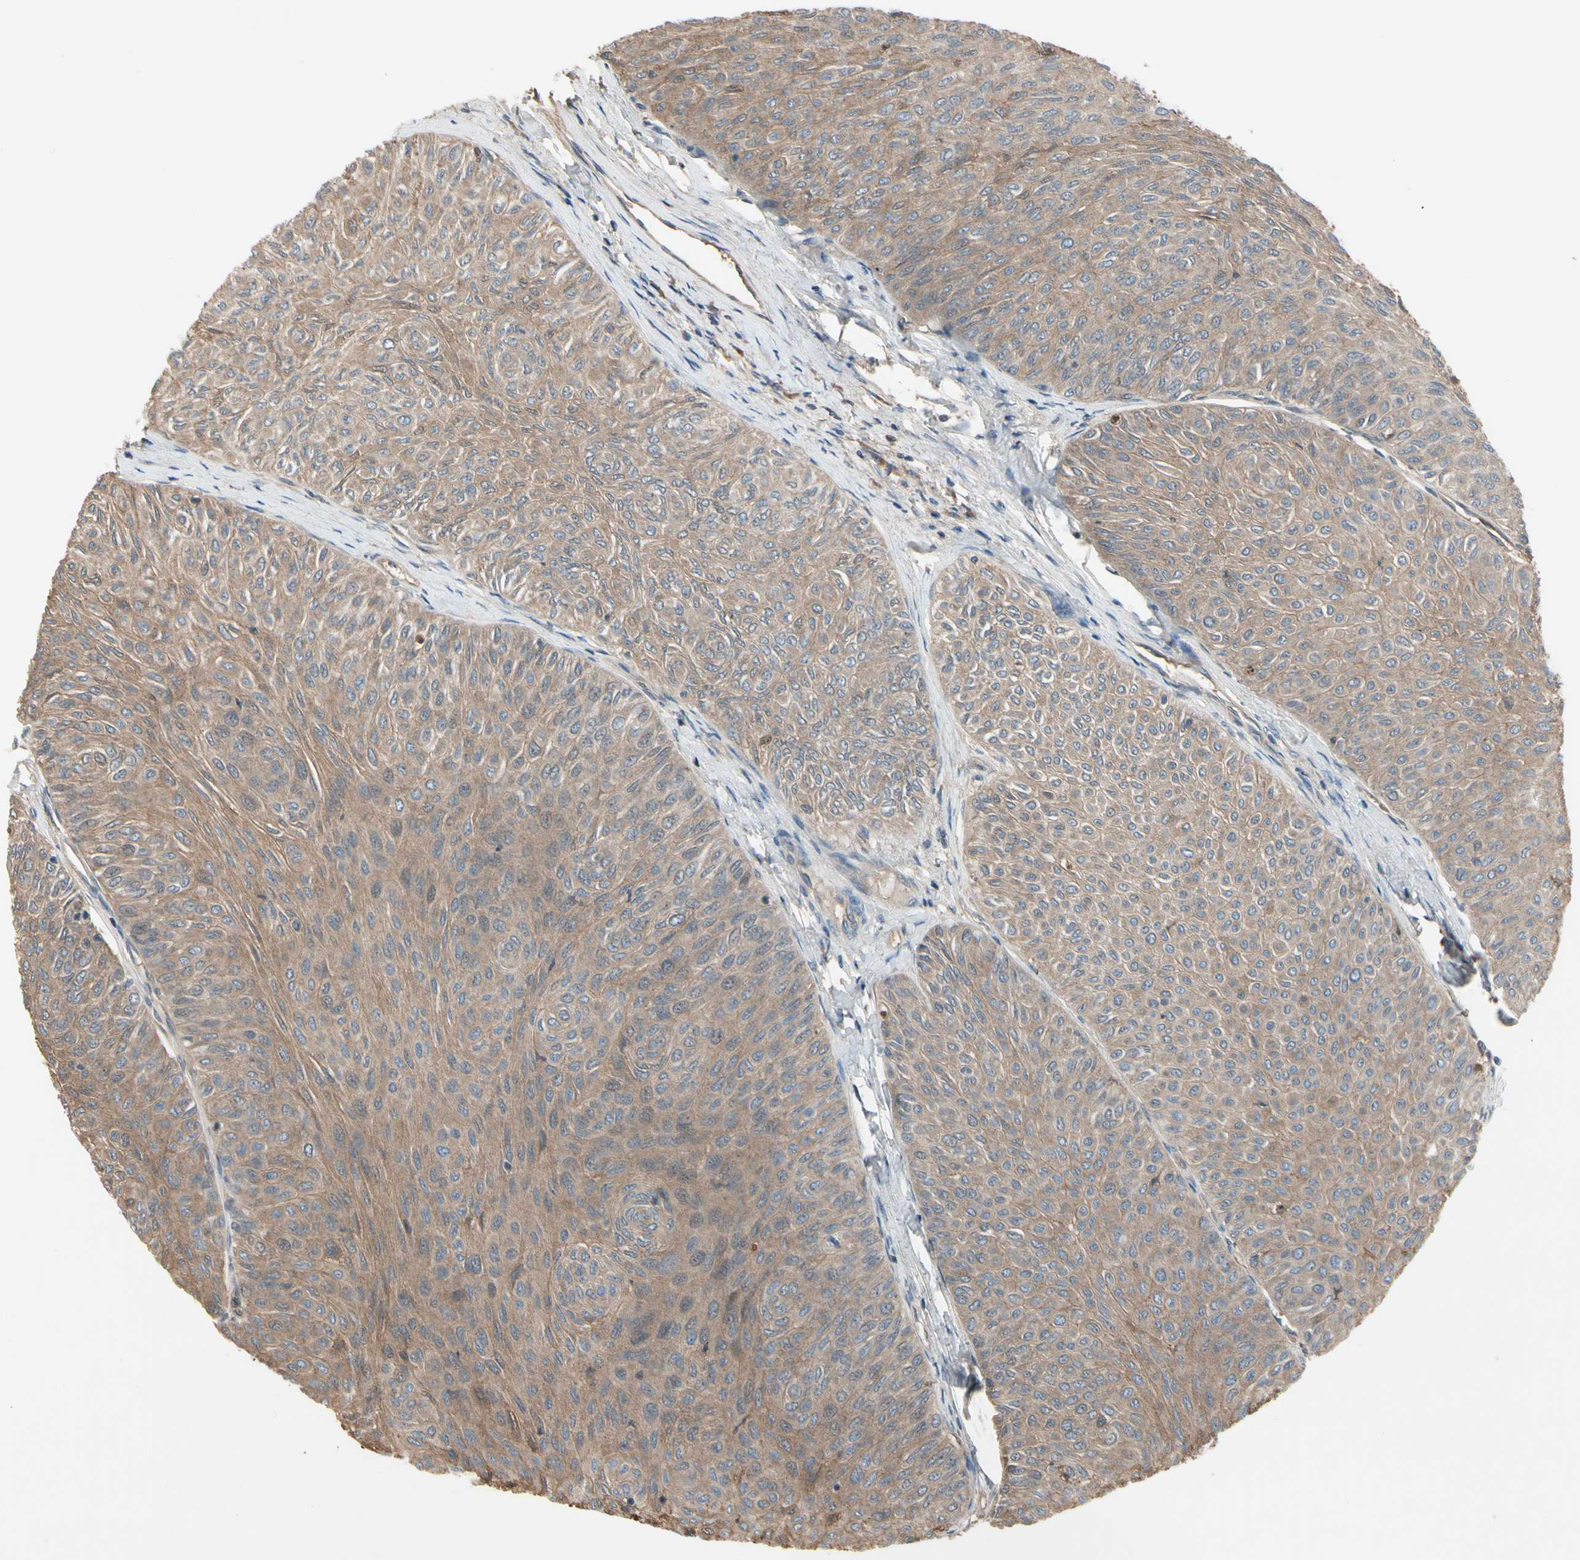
{"staining": {"intensity": "weak", "quantity": ">75%", "location": "cytoplasmic/membranous"}, "tissue": "urothelial cancer", "cell_type": "Tumor cells", "image_type": "cancer", "snomed": [{"axis": "morphology", "description": "Urothelial carcinoma, Low grade"}, {"axis": "topography", "description": "Urinary bladder"}], "caption": "Weak cytoplasmic/membranous staining for a protein is seen in approximately >75% of tumor cells of urothelial carcinoma (low-grade) using IHC.", "gene": "NSF", "patient": {"sex": "male", "age": 78}}